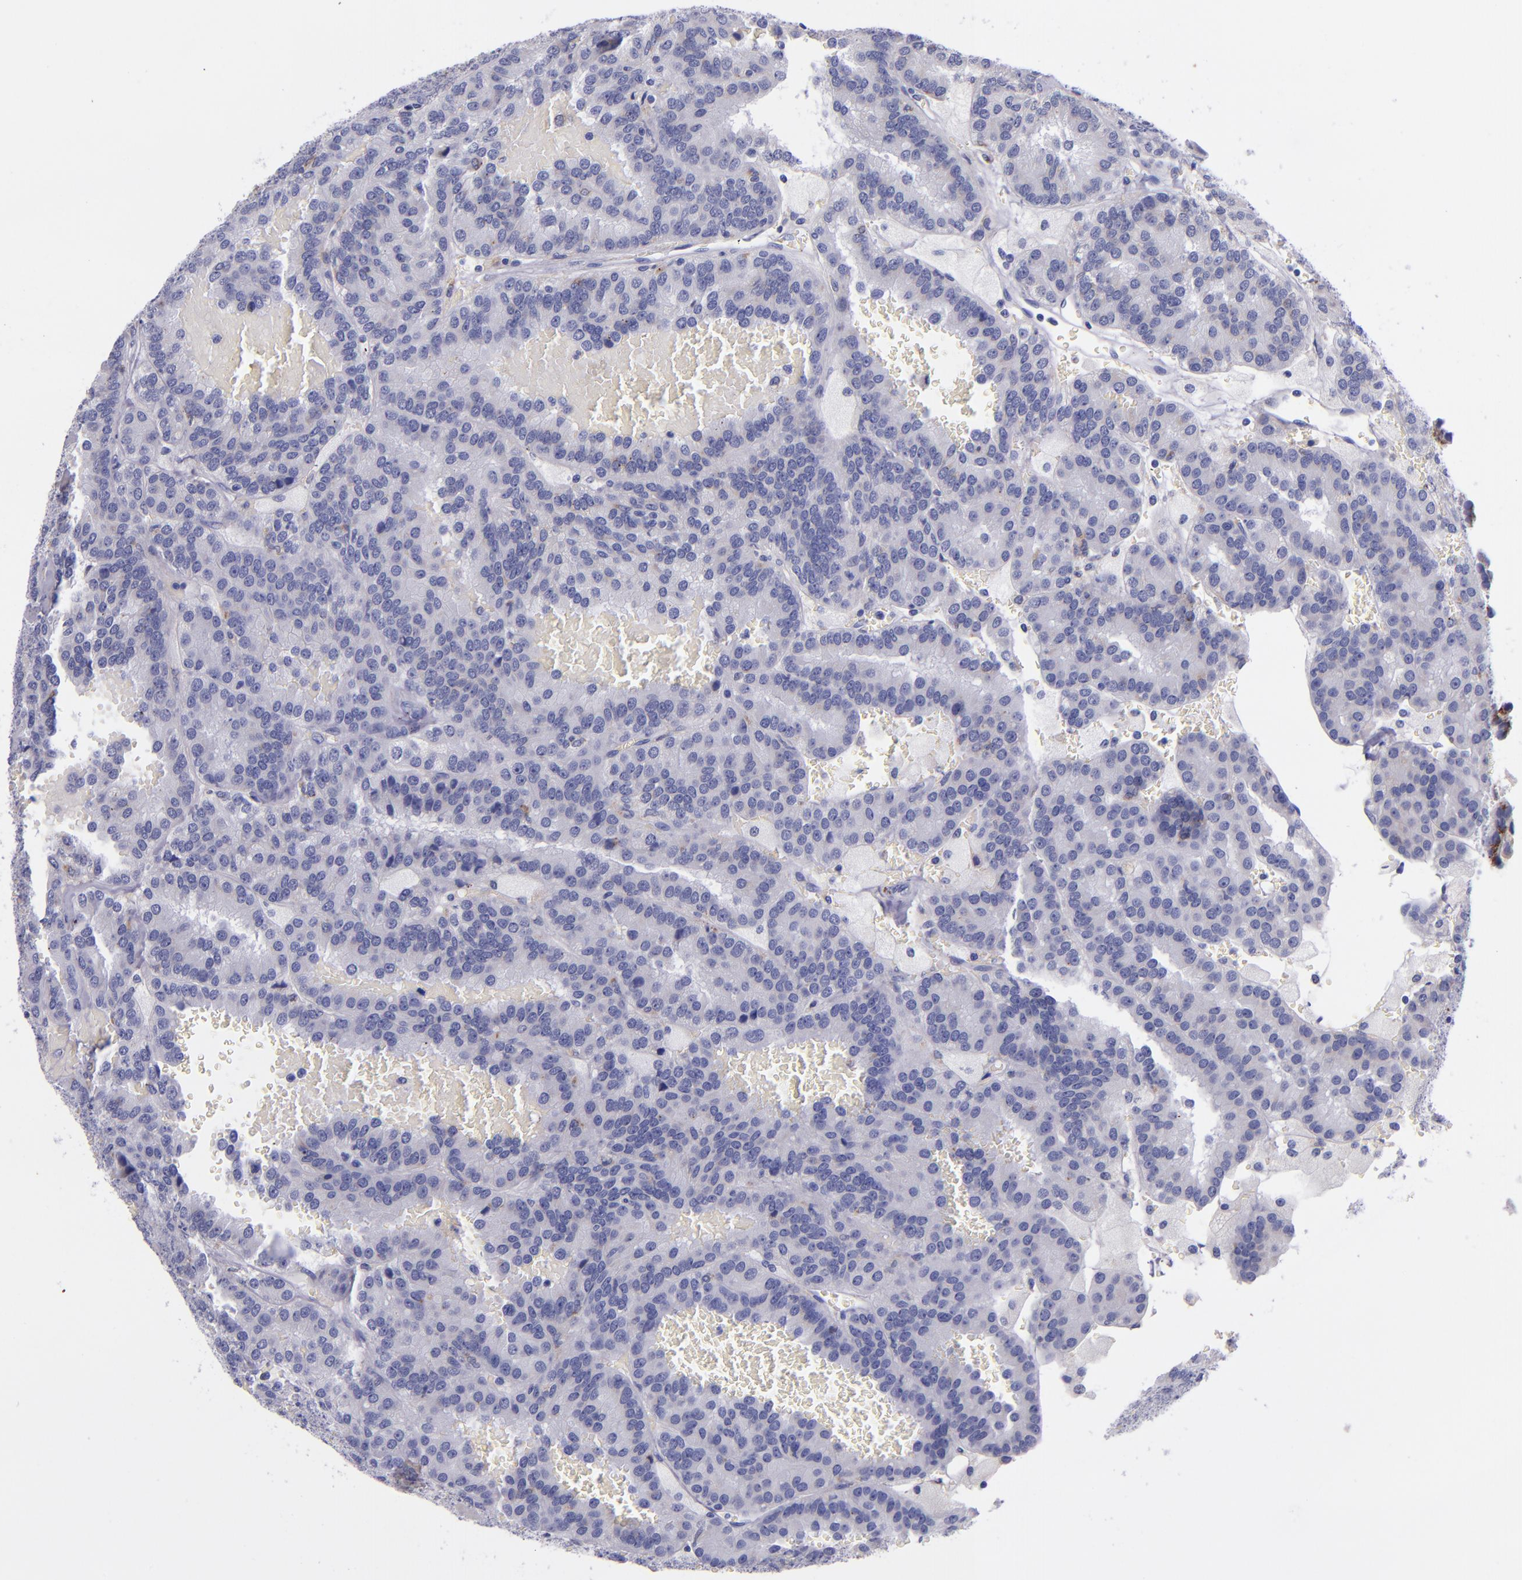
{"staining": {"intensity": "negative", "quantity": "none", "location": "none"}, "tissue": "renal cancer", "cell_type": "Tumor cells", "image_type": "cancer", "snomed": [{"axis": "morphology", "description": "Adenocarcinoma, NOS"}, {"axis": "topography", "description": "Kidney"}], "caption": "Immunohistochemistry photomicrograph of neoplastic tissue: renal cancer stained with DAB shows no significant protein positivity in tumor cells. (DAB immunohistochemistry (IHC) visualized using brightfield microscopy, high magnification).", "gene": "IVL", "patient": {"sex": "male", "age": 46}}